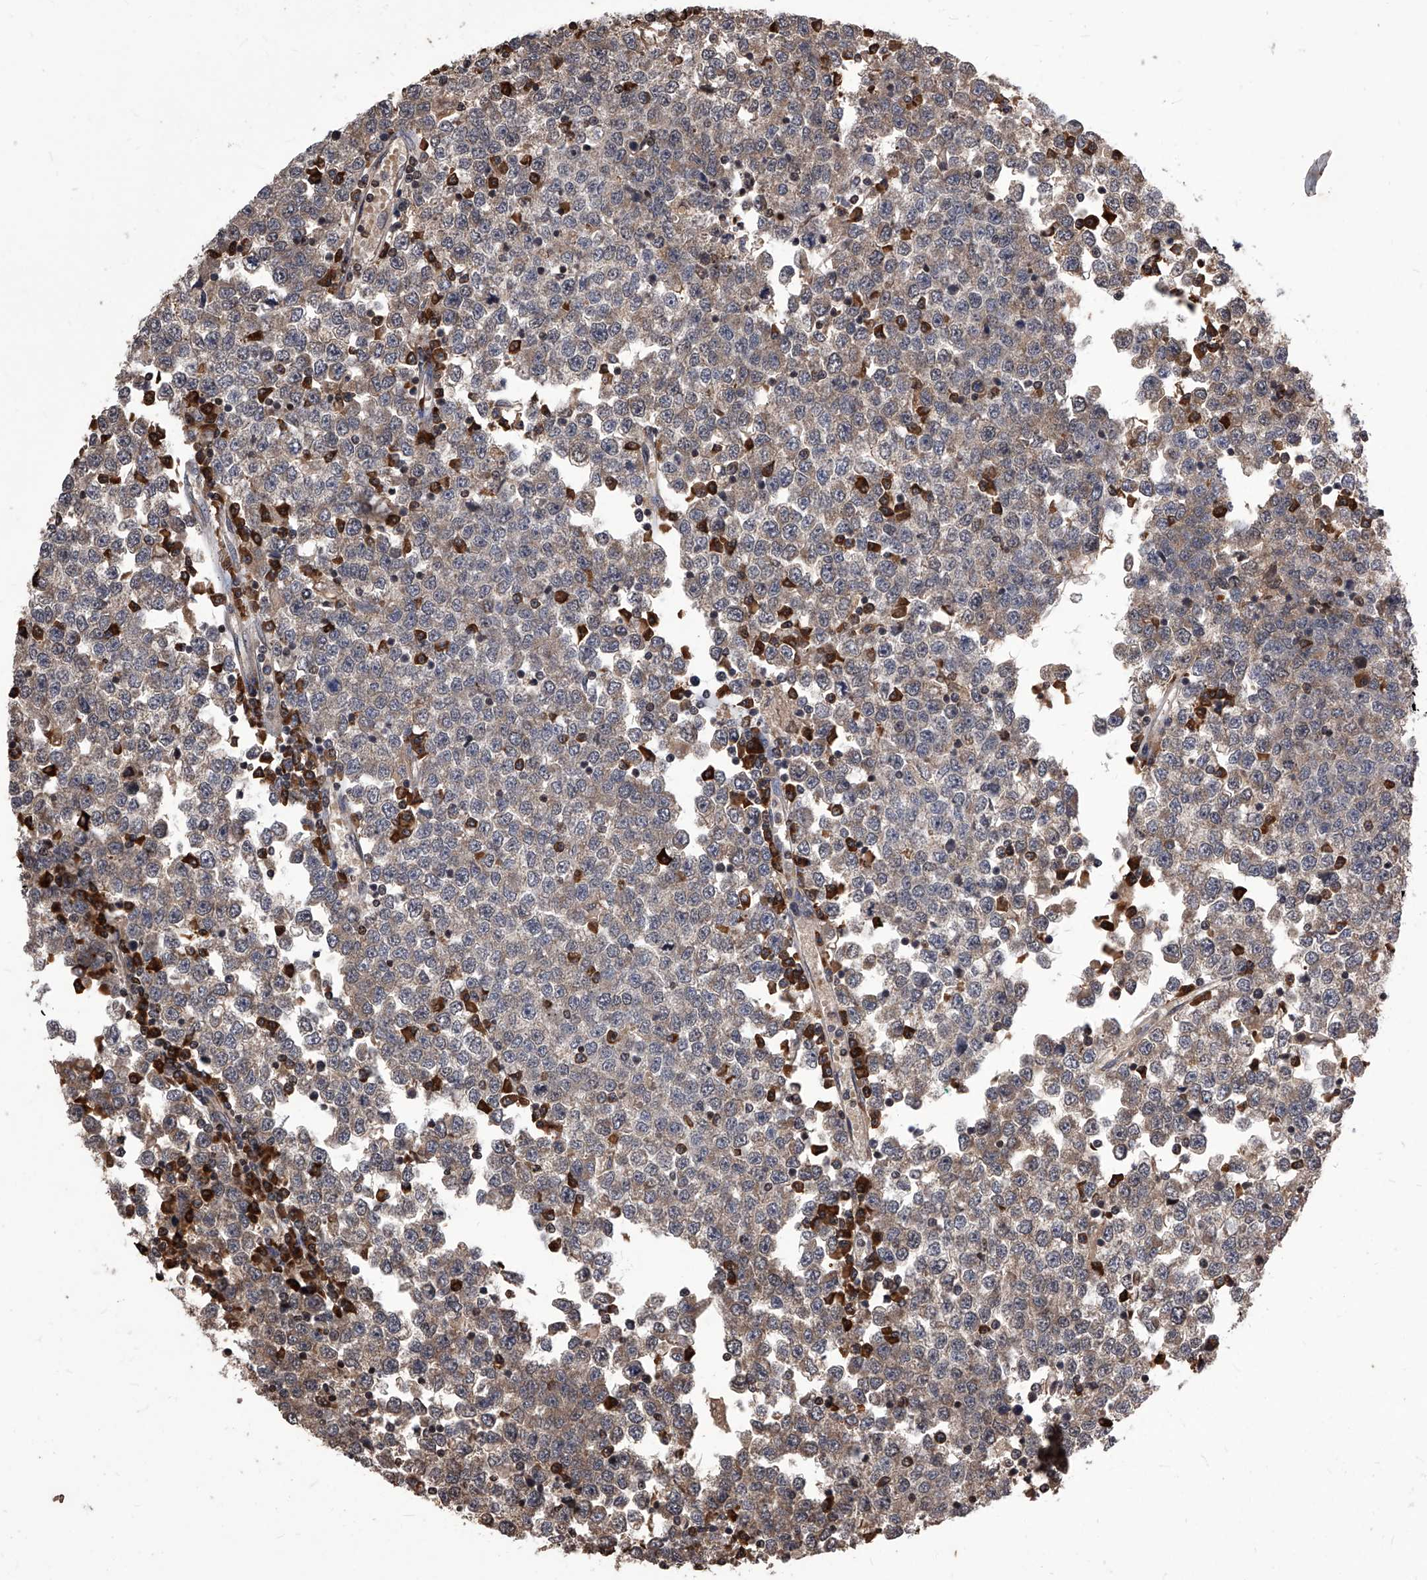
{"staining": {"intensity": "weak", "quantity": ">75%", "location": "cytoplasmic/membranous"}, "tissue": "testis cancer", "cell_type": "Tumor cells", "image_type": "cancer", "snomed": [{"axis": "morphology", "description": "Seminoma, NOS"}, {"axis": "topography", "description": "Testis"}], "caption": "Tumor cells exhibit weak cytoplasmic/membranous expression in approximately >75% of cells in testis cancer. (DAB = brown stain, brightfield microscopy at high magnification).", "gene": "ID1", "patient": {"sex": "male", "age": 65}}